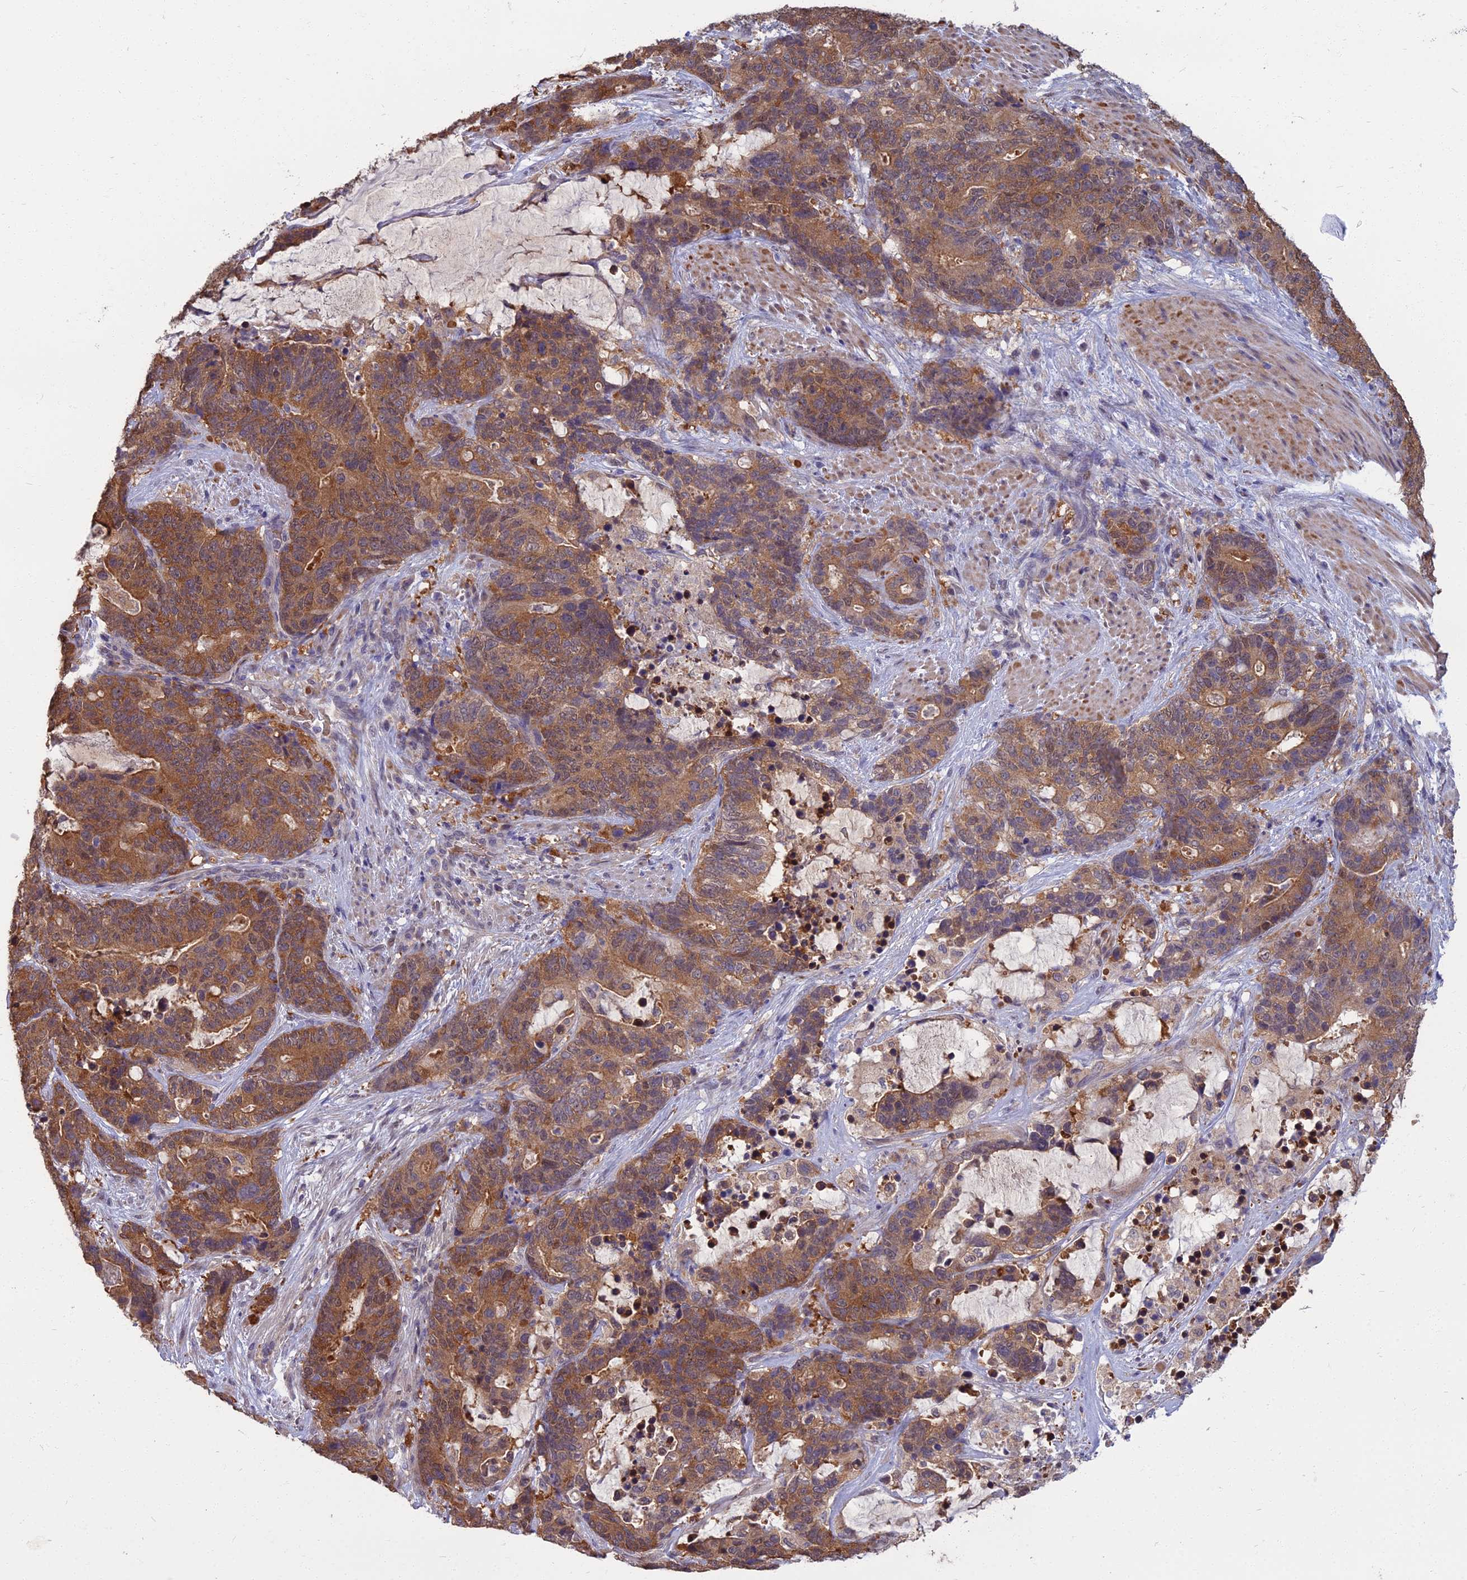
{"staining": {"intensity": "moderate", "quantity": ">75%", "location": "cytoplasmic/membranous"}, "tissue": "stomach cancer", "cell_type": "Tumor cells", "image_type": "cancer", "snomed": [{"axis": "morphology", "description": "Adenocarcinoma, NOS"}, {"axis": "topography", "description": "Stomach"}], "caption": "Immunohistochemical staining of human adenocarcinoma (stomach) shows moderate cytoplasmic/membranous protein staining in approximately >75% of tumor cells.", "gene": "NR4A3", "patient": {"sex": "female", "age": 76}}